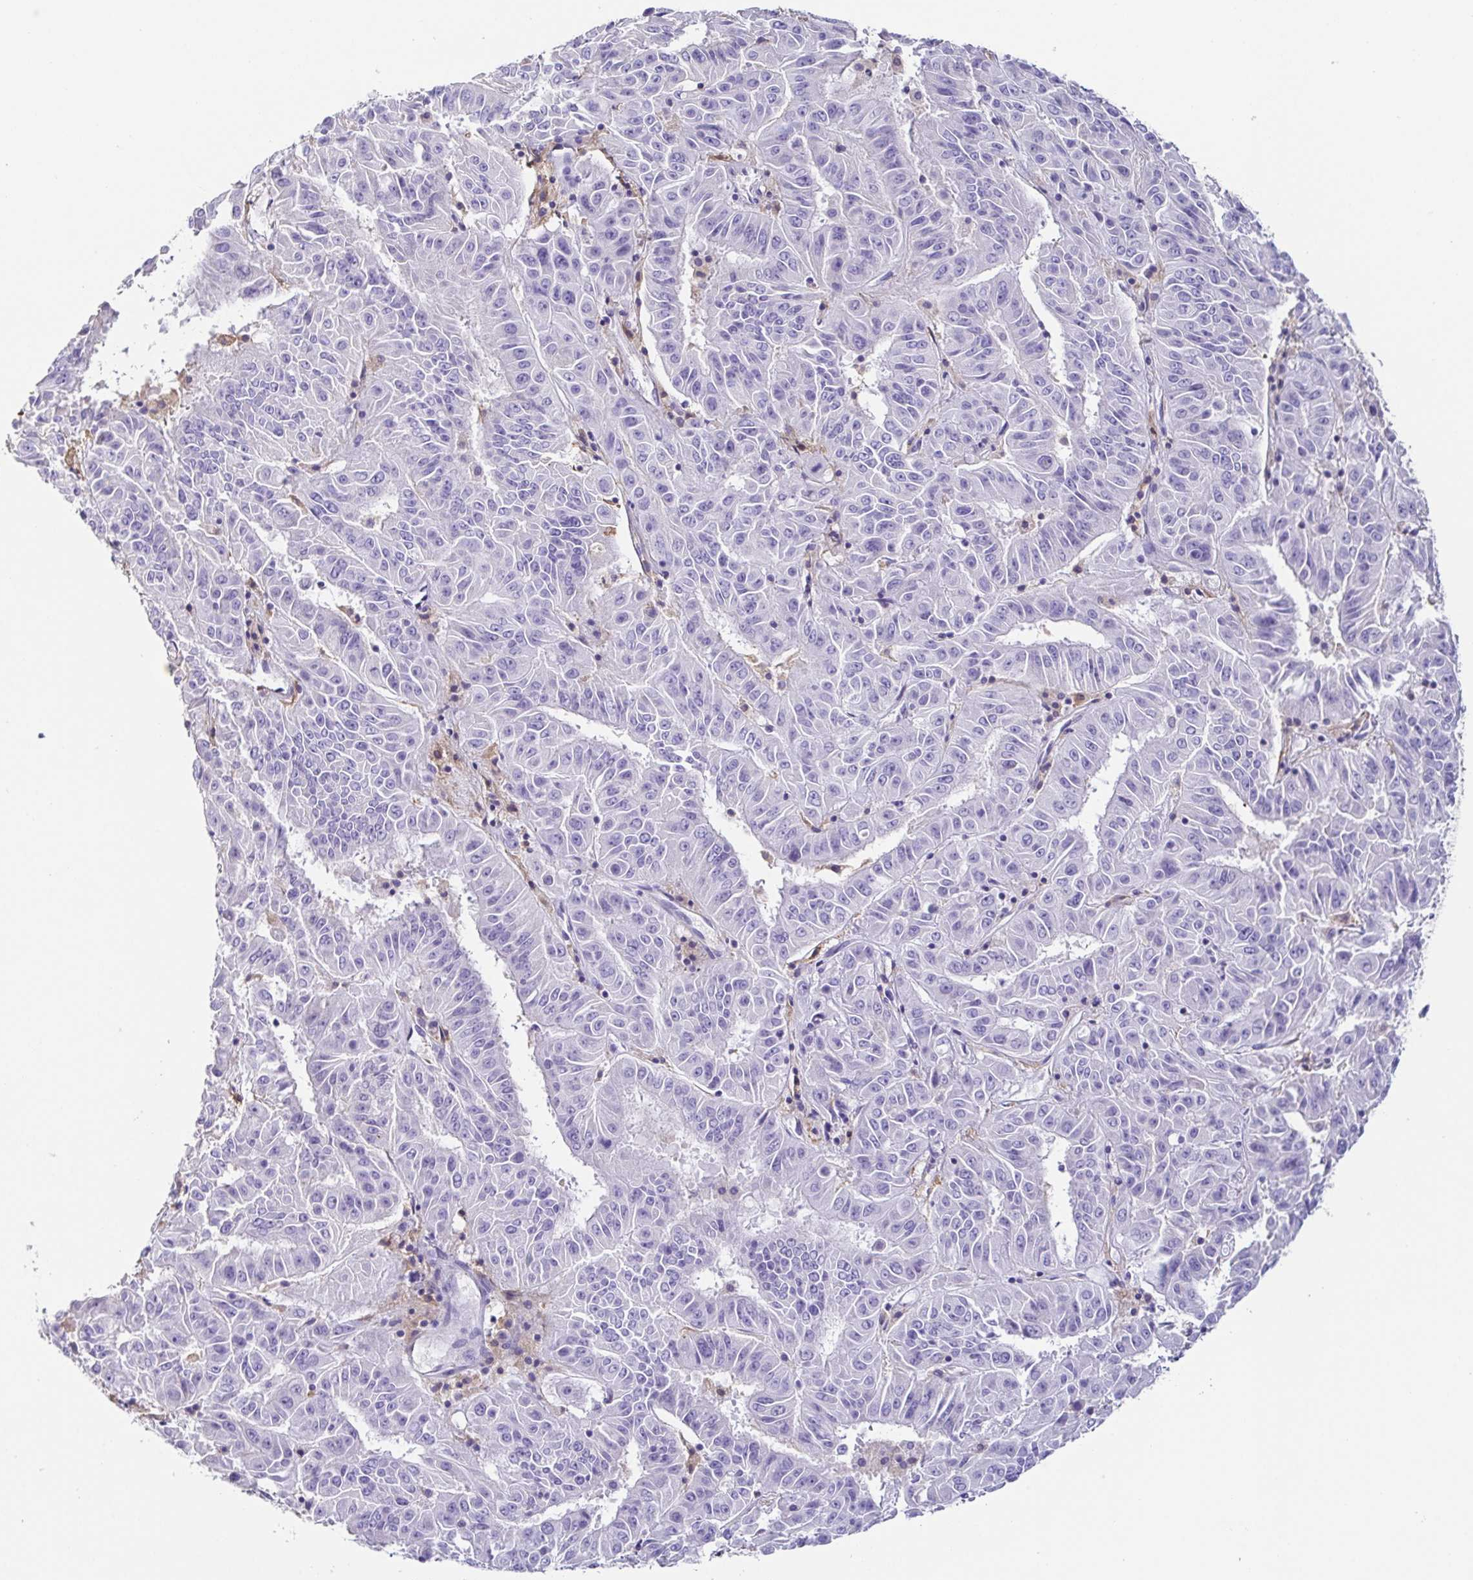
{"staining": {"intensity": "negative", "quantity": "none", "location": "none"}, "tissue": "pancreatic cancer", "cell_type": "Tumor cells", "image_type": "cancer", "snomed": [{"axis": "morphology", "description": "Adenocarcinoma, NOS"}, {"axis": "topography", "description": "Pancreas"}], "caption": "This is a micrograph of IHC staining of adenocarcinoma (pancreatic), which shows no positivity in tumor cells.", "gene": "ANXA10", "patient": {"sex": "male", "age": 63}}